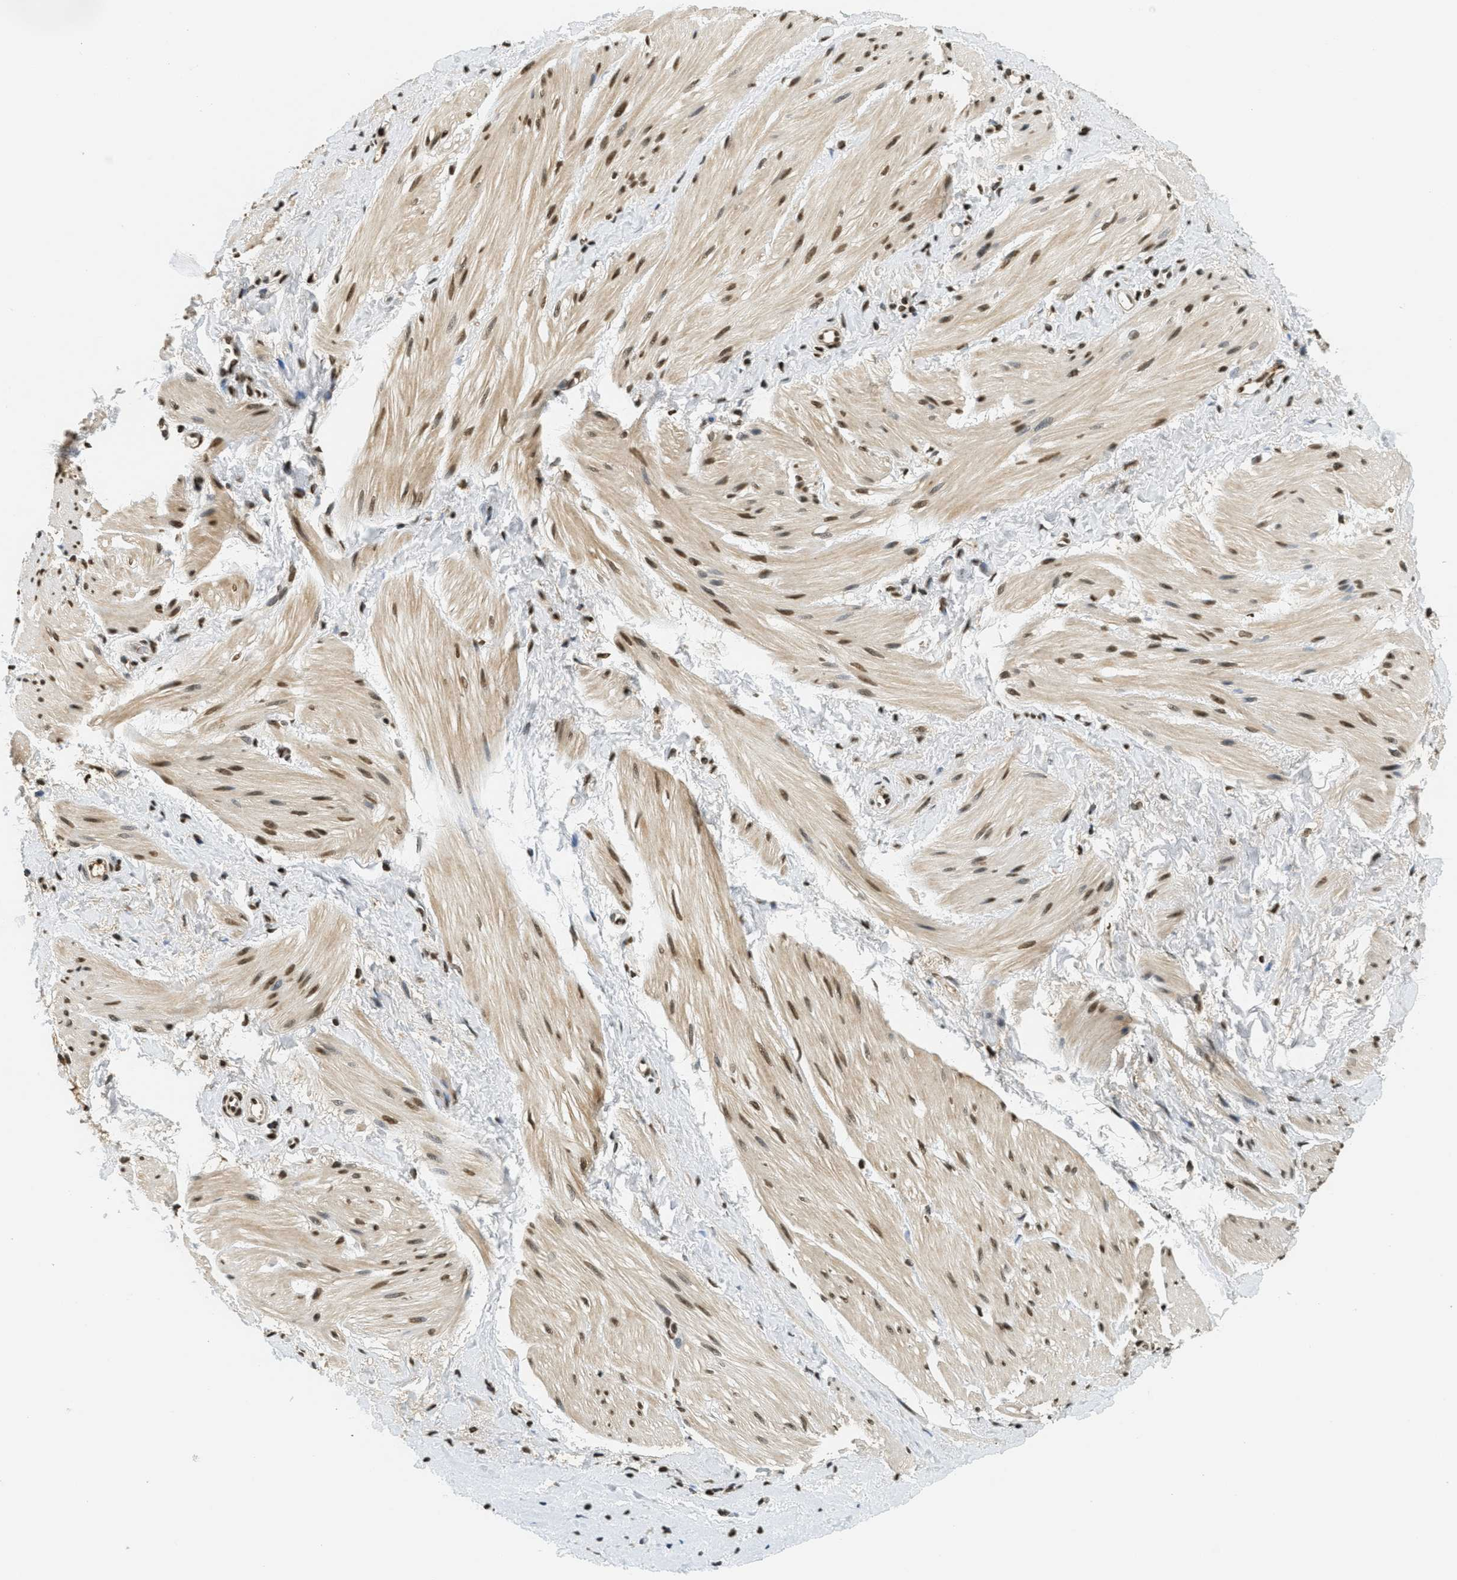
{"staining": {"intensity": "moderate", "quantity": ">75%", "location": "cytoplasmic/membranous,nuclear"}, "tissue": "smooth muscle", "cell_type": "Smooth muscle cells", "image_type": "normal", "snomed": [{"axis": "morphology", "description": "Normal tissue, NOS"}, {"axis": "topography", "description": "Smooth muscle"}], "caption": "A medium amount of moderate cytoplasmic/membranous,nuclear expression is present in approximately >75% of smooth muscle cells in normal smooth muscle. (IHC, brightfield microscopy, high magnification).", "gene": "LDB2", "patient": {"sex": "male", "age": 16}}